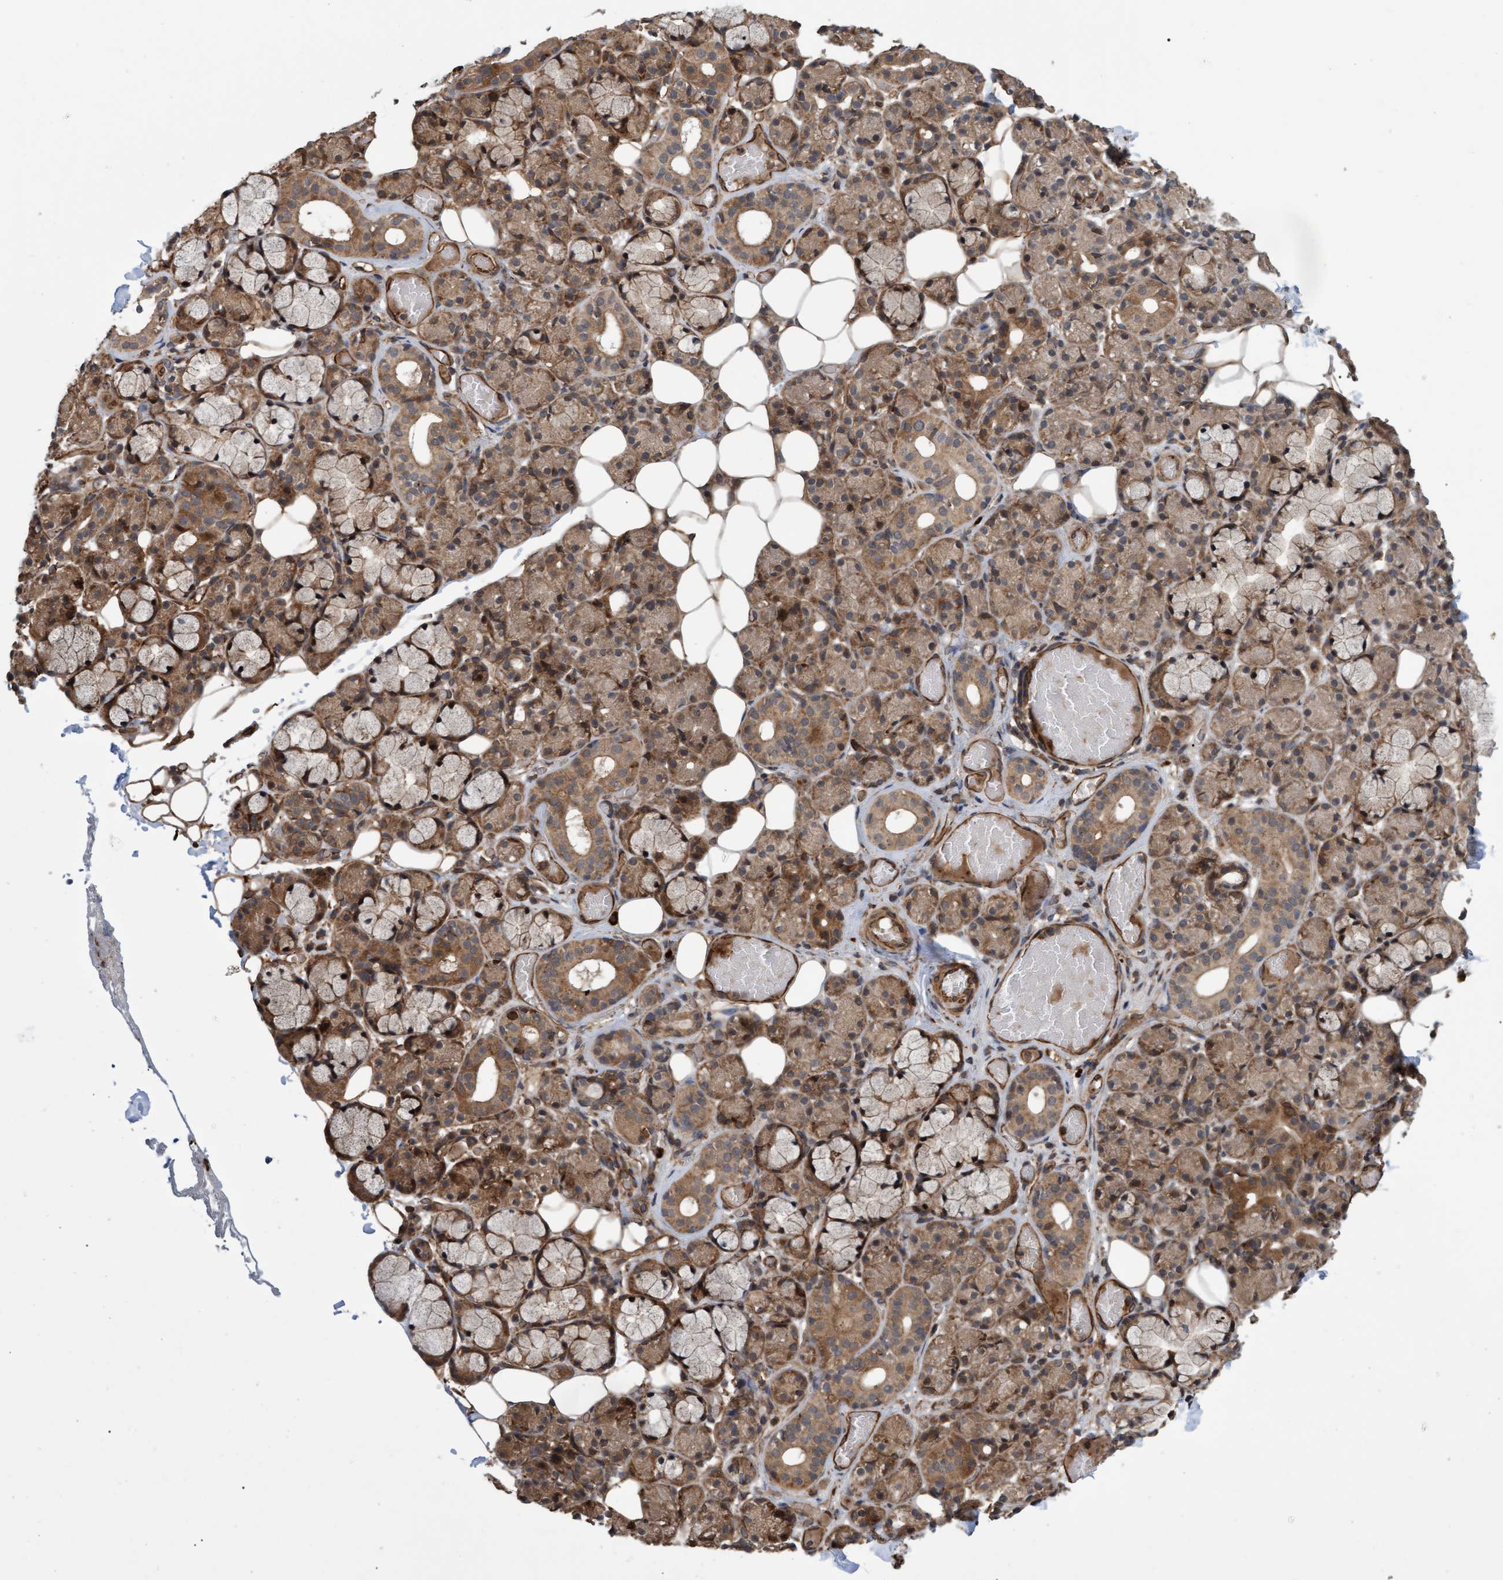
{"staining": {"intensity": "moderate", "quantity": "25%-75%", "location": "cytoplasmic/membranous"}, "tissue": "salivary gland", "cell_type": "Glandular cells", "image_type": "normal", "snomed": [{"axis": "morphology", "description": "Normal tissue, NOS"}, {"axis": "topography", "description": "Salivary gland"}], "caption": "IHC image of normal human salivary gland stained for a protein (brown), which demonstrates medium levels of moderate cytoplasmic/membranous expression in about 25%-75% of glandular cells.", "gene": "TNFRSF10B", "patient": {"sex": "male", "age": 63}}